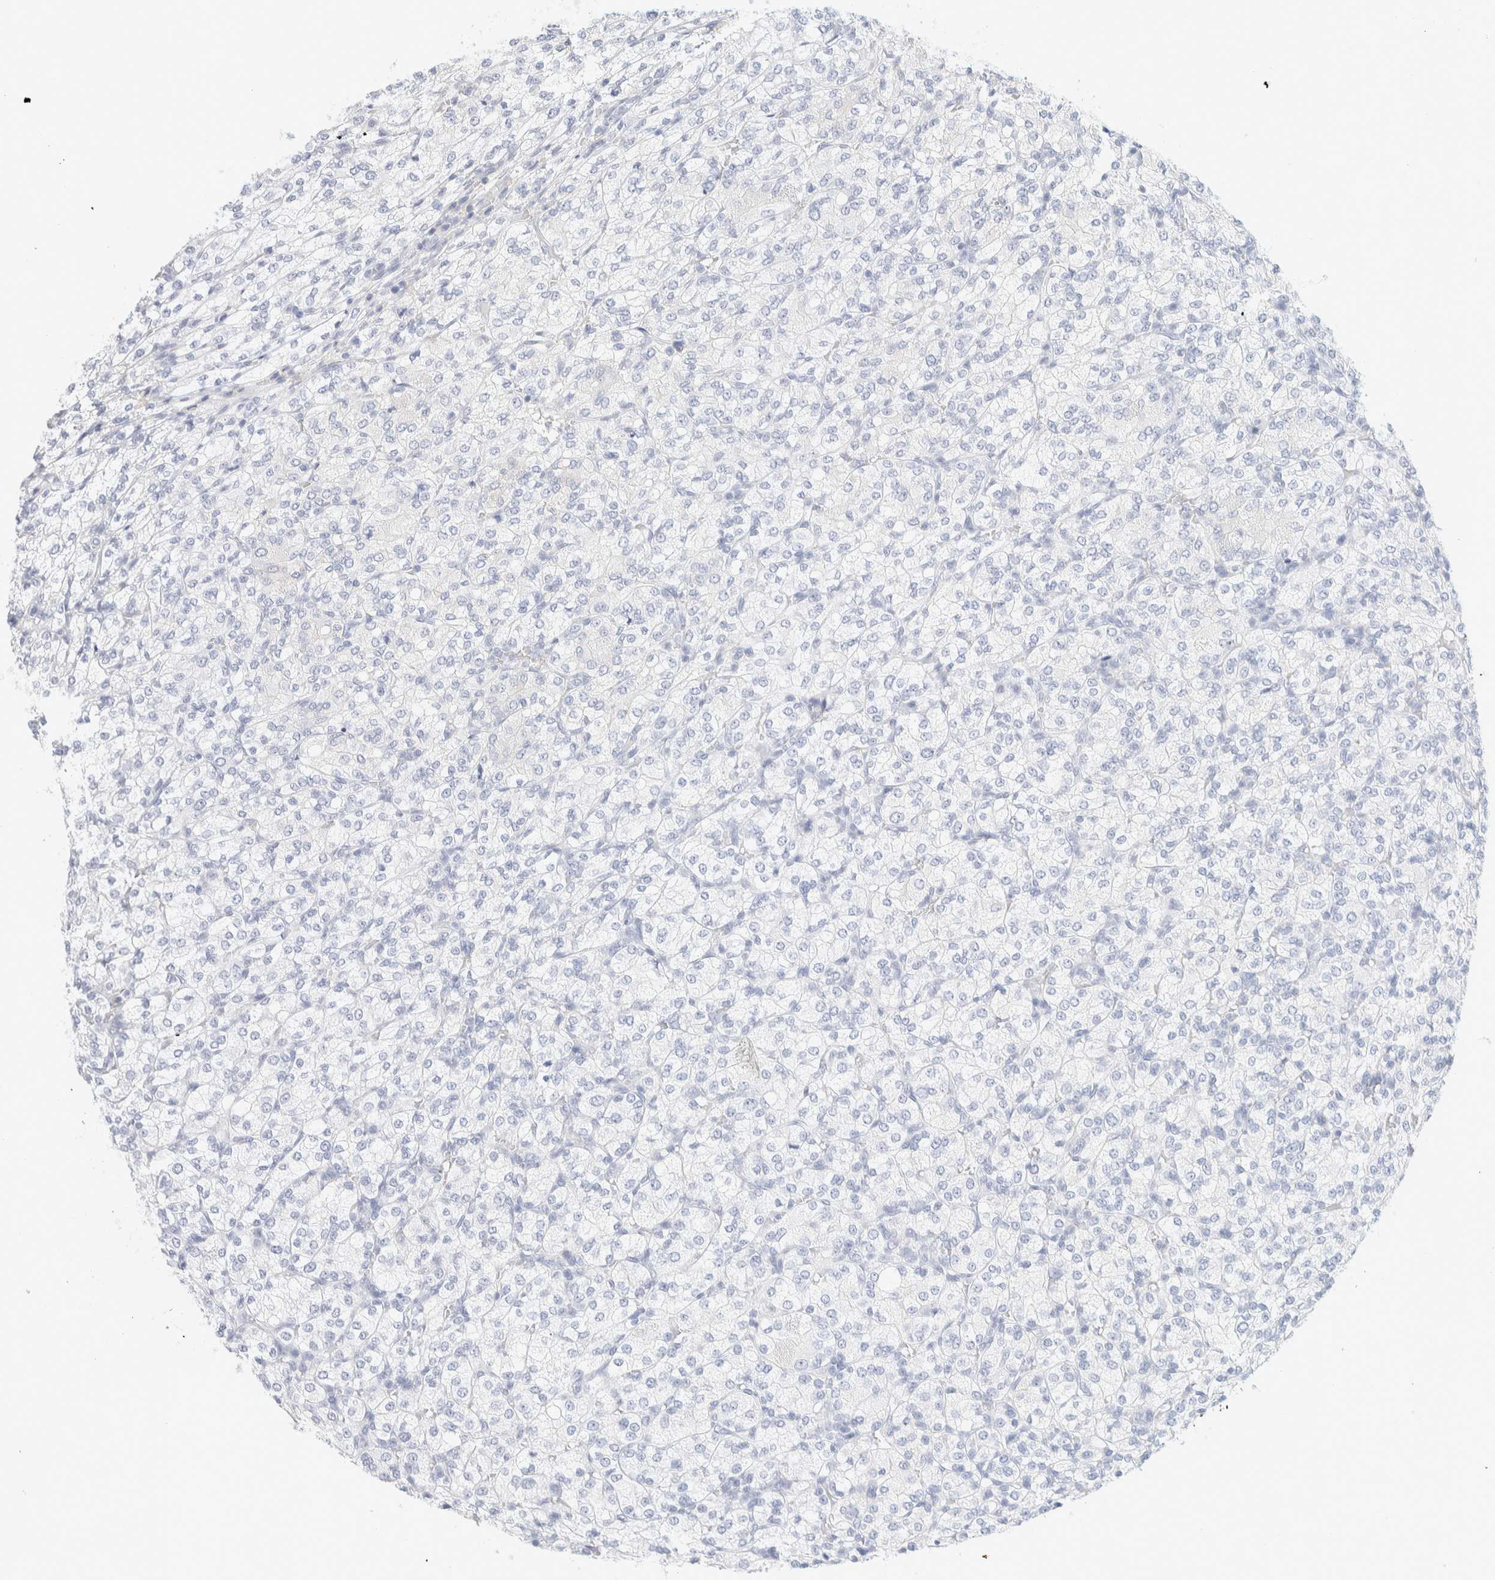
{"staining": {"intensity": "negative", "quantity": "none", "location": "none"}, "tissue": "renal cancer", "cell_type": "Tumor cells", "image_type": "cancer", "snomed": [{"axis": "morphology", "description": "Adenocarcinoma, NOS"}, {"axis": "topography", "description": "Kidney"}], "caption": "A micrograph of renal cancer stained for a protein reveals no brown staining in tumor cells. The staining is performed using DAB brown chromogen with nuclei counter-stained in using hematoxylin.", "gene": "AFMID", "patient": {"sex": "male", "age": 77}}